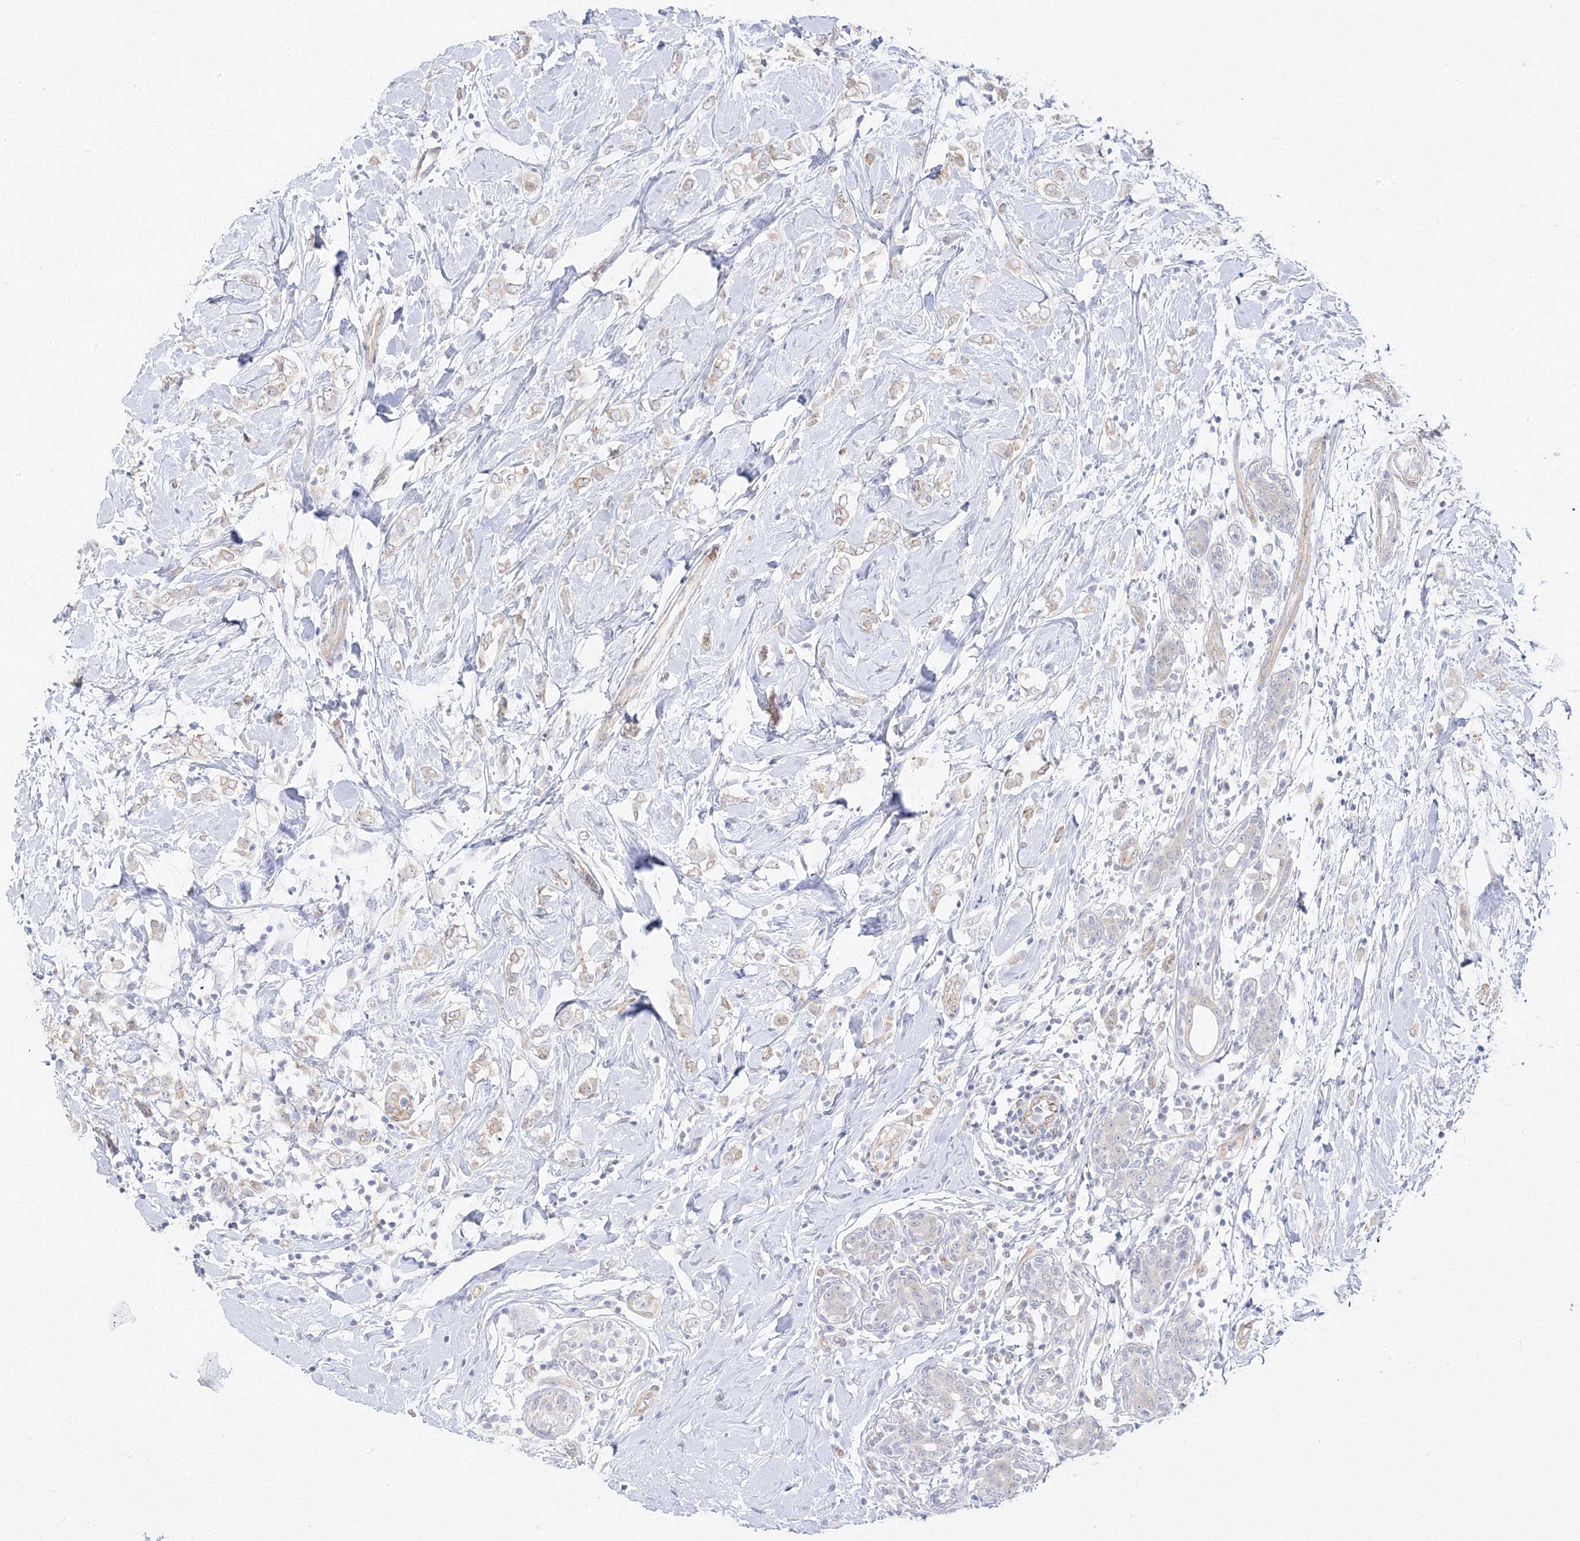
{"staining": {"intensity": "weak", "quantity": "<25%", "location": "cytoplasmic/membranous"}, "tissue": "breast cancer", "cell_type": "Tumor cells", "image_type": "cancer", "snomed": [{"axis": "morphology", "description": "Normal tissue, NOS"}, {"axis": "morphology", "description": "Lobular carcinoma"}, {"axis": "topography", "description": "Breast"}], "caption": "Breast cancer stained for a protein using immunohistochemistry demonstrates no staining tumor cells.", "gene": "C2CD2", "patient": {"sex": "female", "age": 47}}